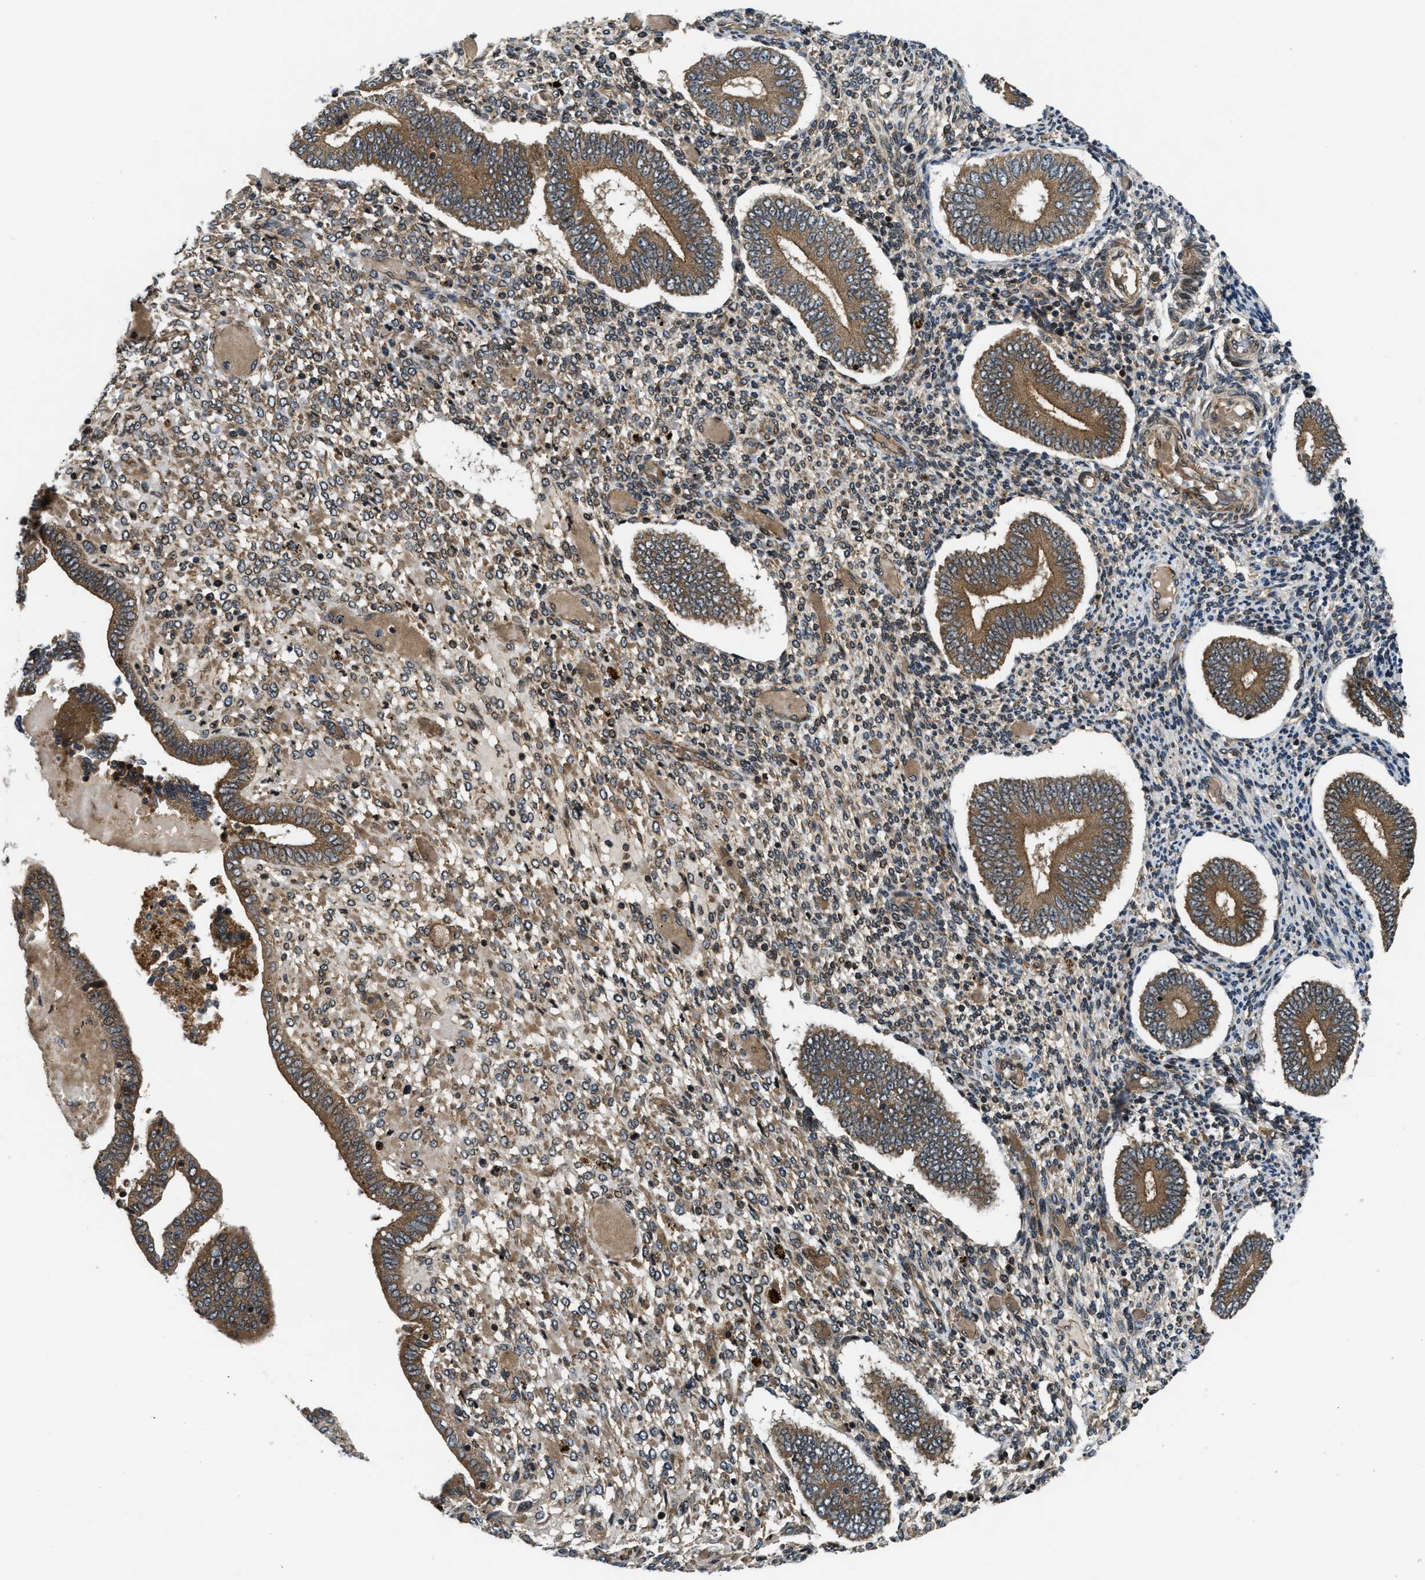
{"staining": {"intensity": "negative", "quantity": "none", "location": "none"}, "tissue": "endometrium", "cell_type": "Cells in endometrial stroma", "image_type": "normal", "snomed": [{"axis": "morphology", "description": "Normal tissue, NOS"}, {"axis": "topography", "description": "Endometrium"}], "caption": "Immunohistochemistry image of benign endometrium: human endometrium stained with DAB demonstrates no significant protein expression in cells in endometrial stroma. The staining is performed using DAB (3,3'-diaminobenzidine) brown chromogen with nuclei counter-stained in using hematoxylin.", "gene": "PNPLA8", "patient": {"sex": "female", "age": 42}}